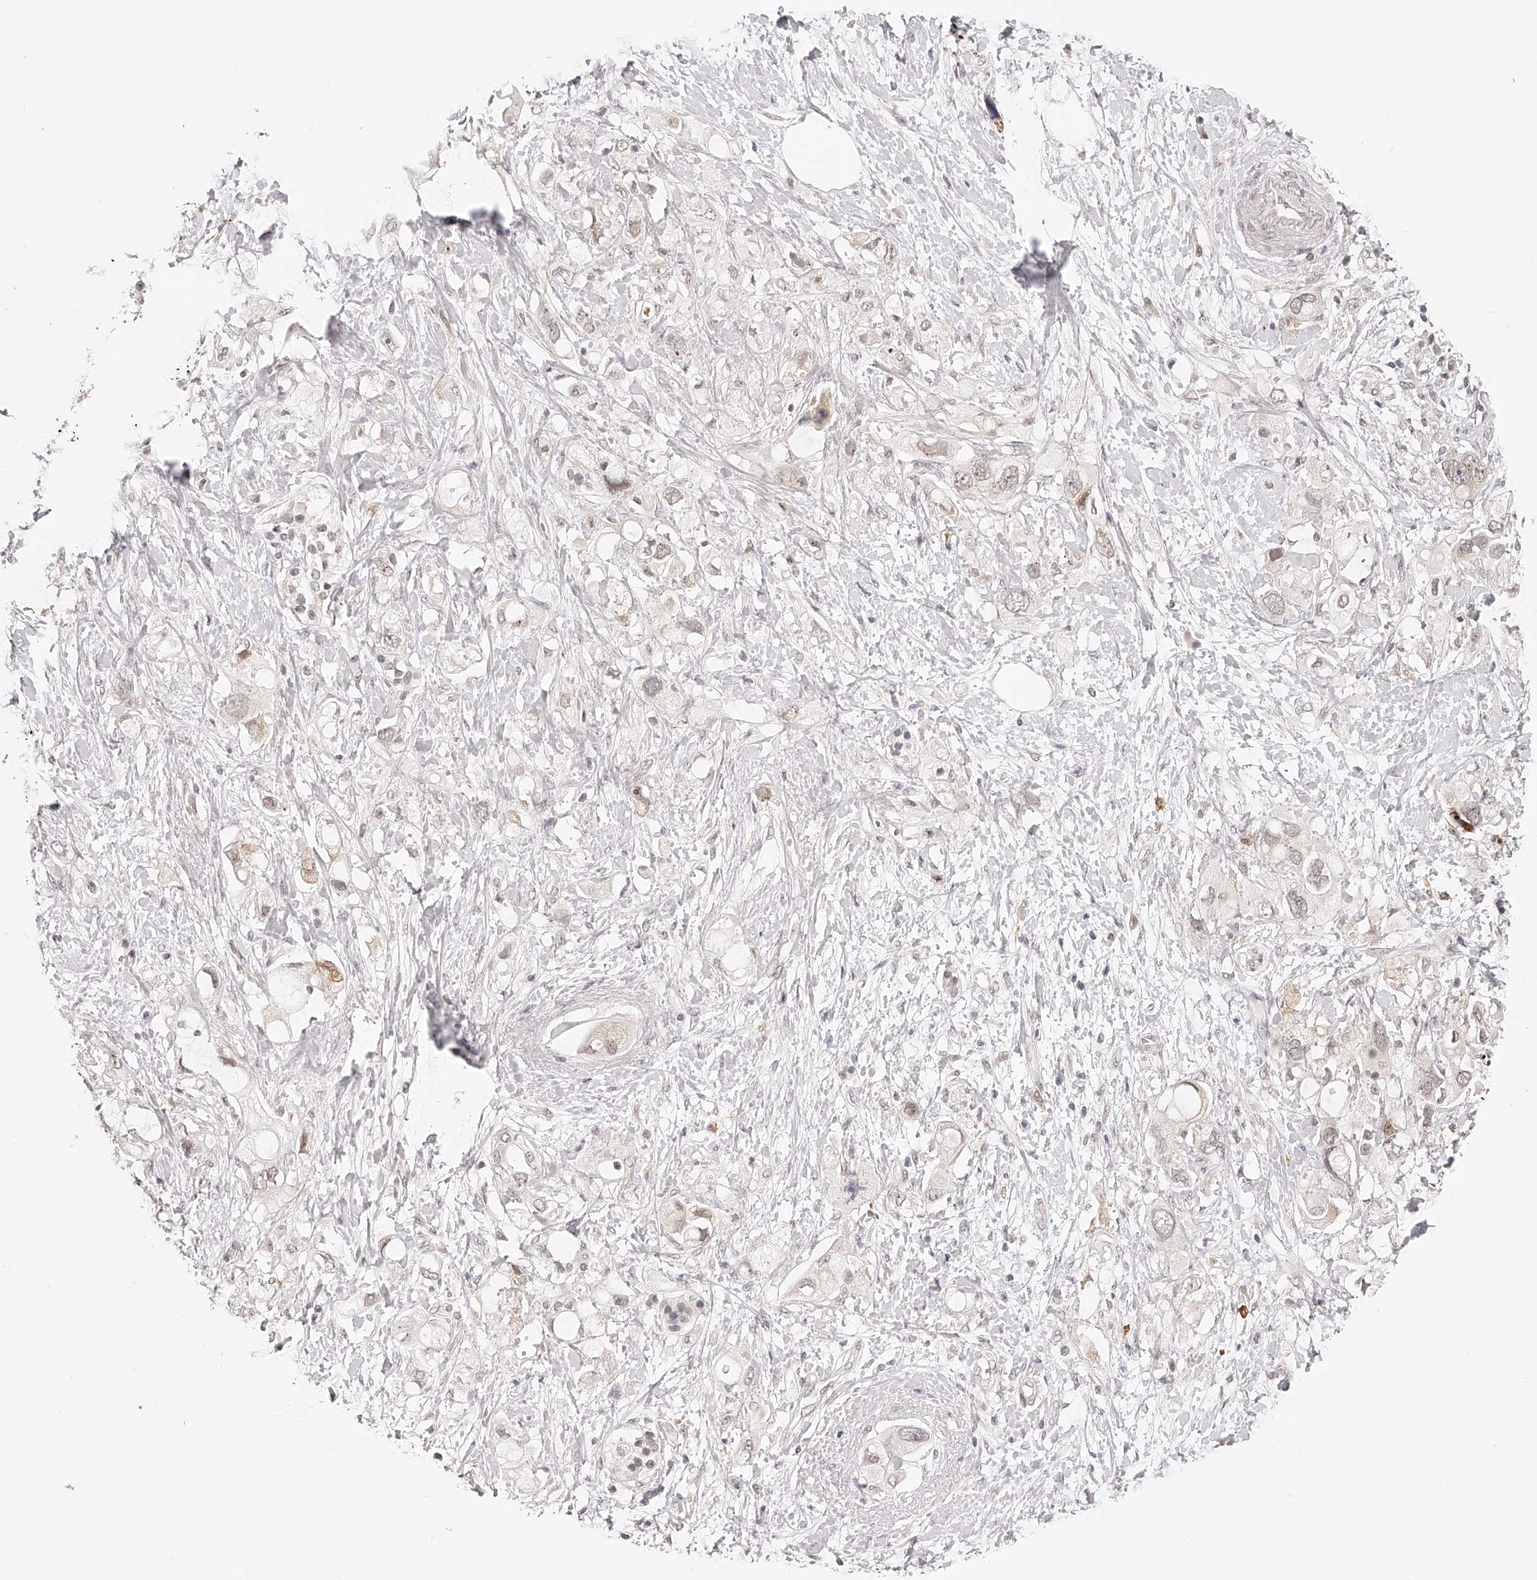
{"staining": {"intensity": "weak", "quantity": "<25%", "location": "nuclear"}, "tissue": "pancreatic cancer", "cell_type": "Tumor cells", "image_type": "cancer", "snomed": [{"axis": "morphology", "description": "Adenocarcinoma, NOS"}, {"axis": "topography", "description": "Pancreas"}], "caption": "Tumor cells are negative for protein expression in human pancreatic cancer (adenocarcinoma).", "gene": "PLEKHG1", "patient": {"sex": "female", "age": 56}}